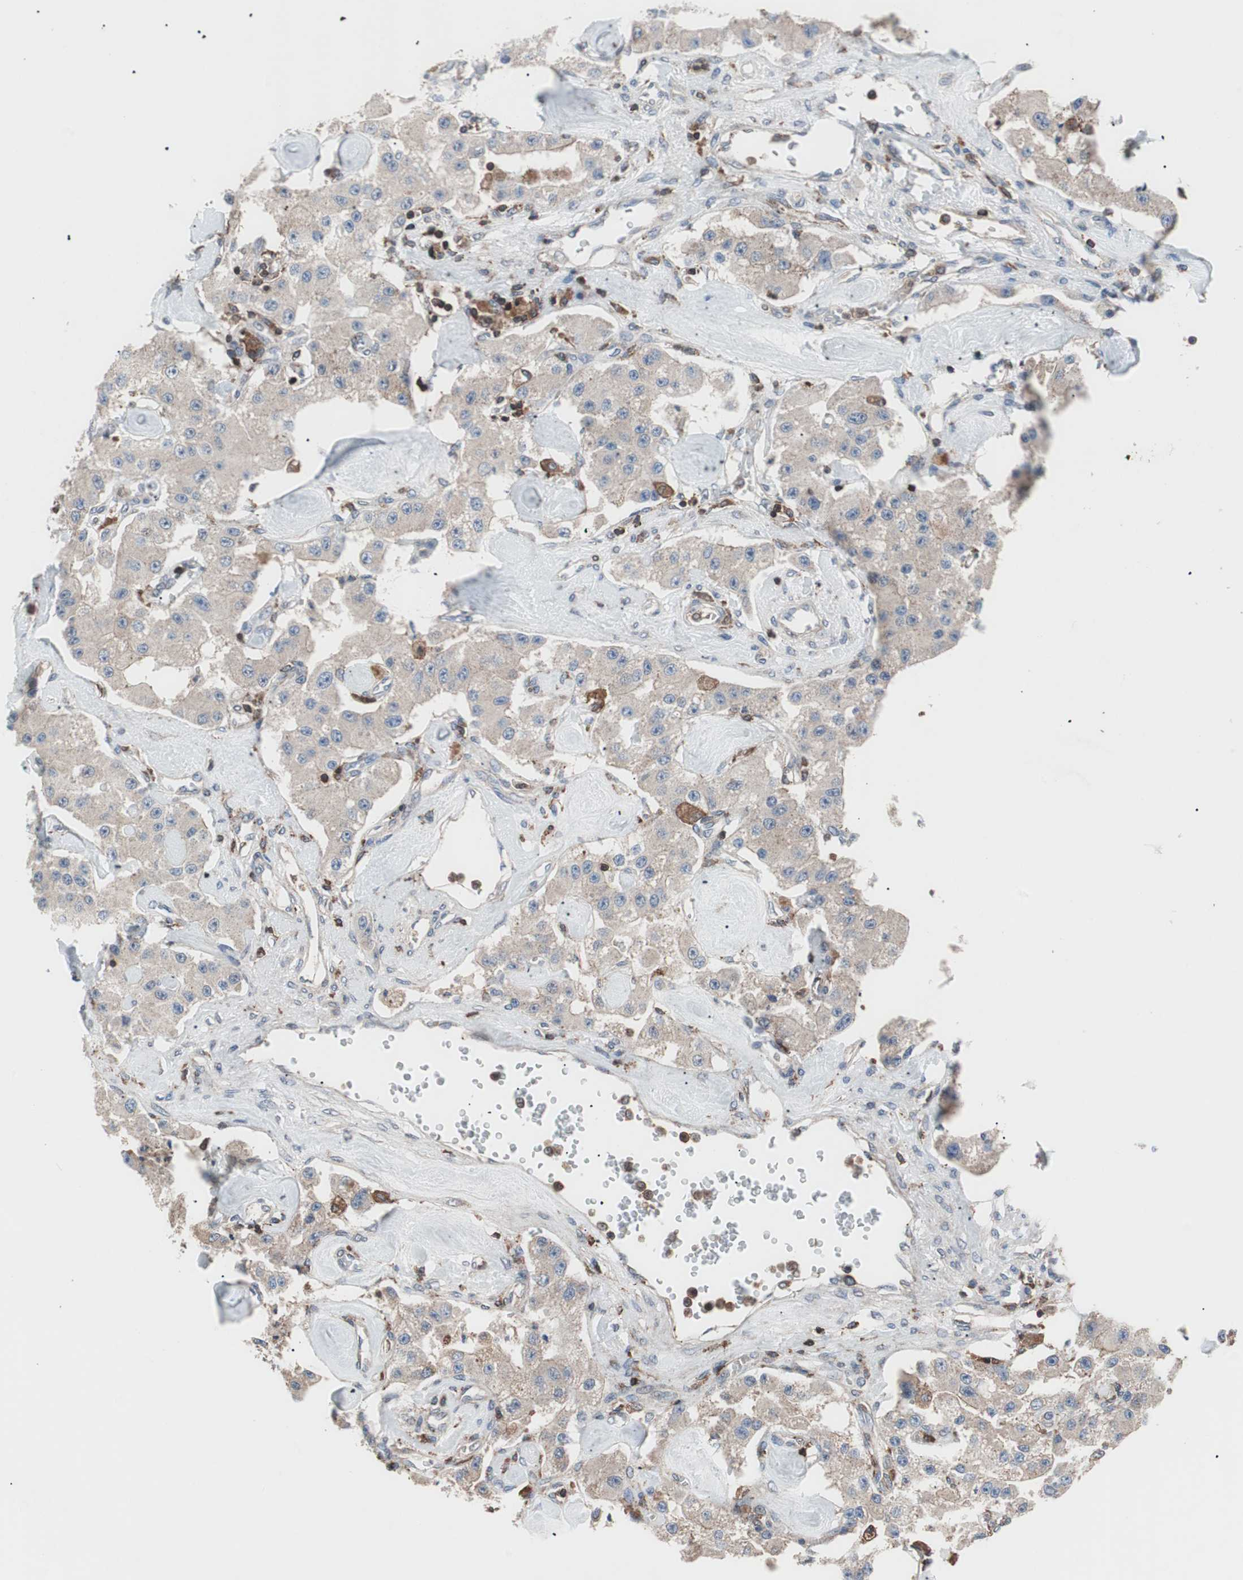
{"staining": {"intensity": "weak", "quantity": ">75%", "location": "cytoplasmic/membranous"}, "tissue": "carcinoid", "cell_type": "Tumor cells", "image_type": "cancer", "snomed": [{"axis": "morphology", "description": "Carcinoid, malignant, NOS"}, {"axis": "topography", "description": "Pancreas"}], "caption": "An immunohistochemistry (IHC) histopathology image of tumor tissue is shown. Protein staining in brown shows weak cytoplasmic/membranous positivity in malignant carcinoid within tumor cells.", "gene": "PIK3R1", "patient": {"sex": "male", "age": 41}}